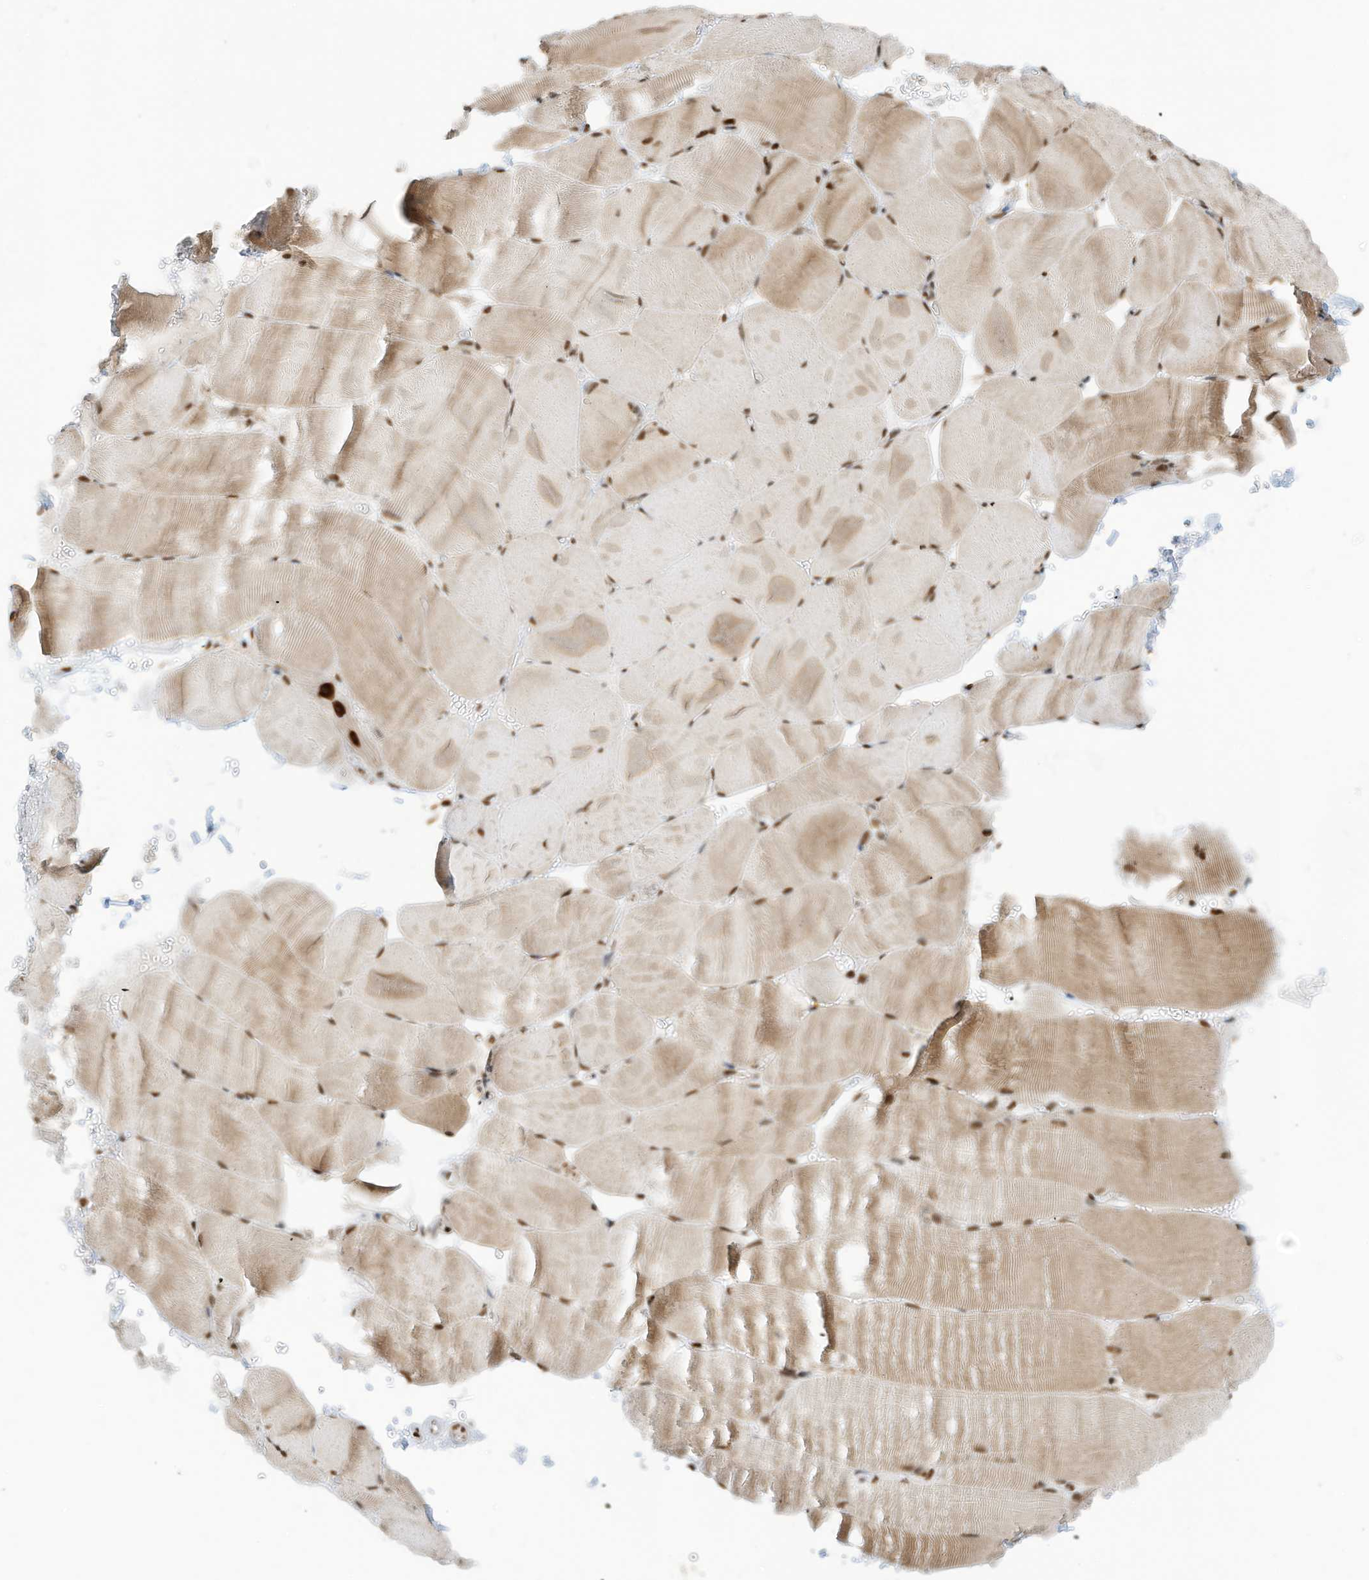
{"staining": {"intensity": "moderate", "quantity": ">75%", "location": "cytoplasmic/membranous,nuclear"}, "tissue": "skeletal muscle", "cell_type": "Myocytes", "image_type": "normal", "snomed": [{"axis": "morphology", "description": "Normal tissue, NOS"}, {"axis": "topography", "description": "Skeletal muscle"}, {"axis": "topography", "description": "Parathyroid gland"}], "caption": "The image demonstrates a brown stain indicating the presence of a protein in the cytoplasmic/membranous,nuclear of myocytes in skeletal muscle. The protein of interest is shown in brown color, while the nuclei are stained blue.", "gene": "SAMD15", "patient": {"sex": "female", "age": 37}}